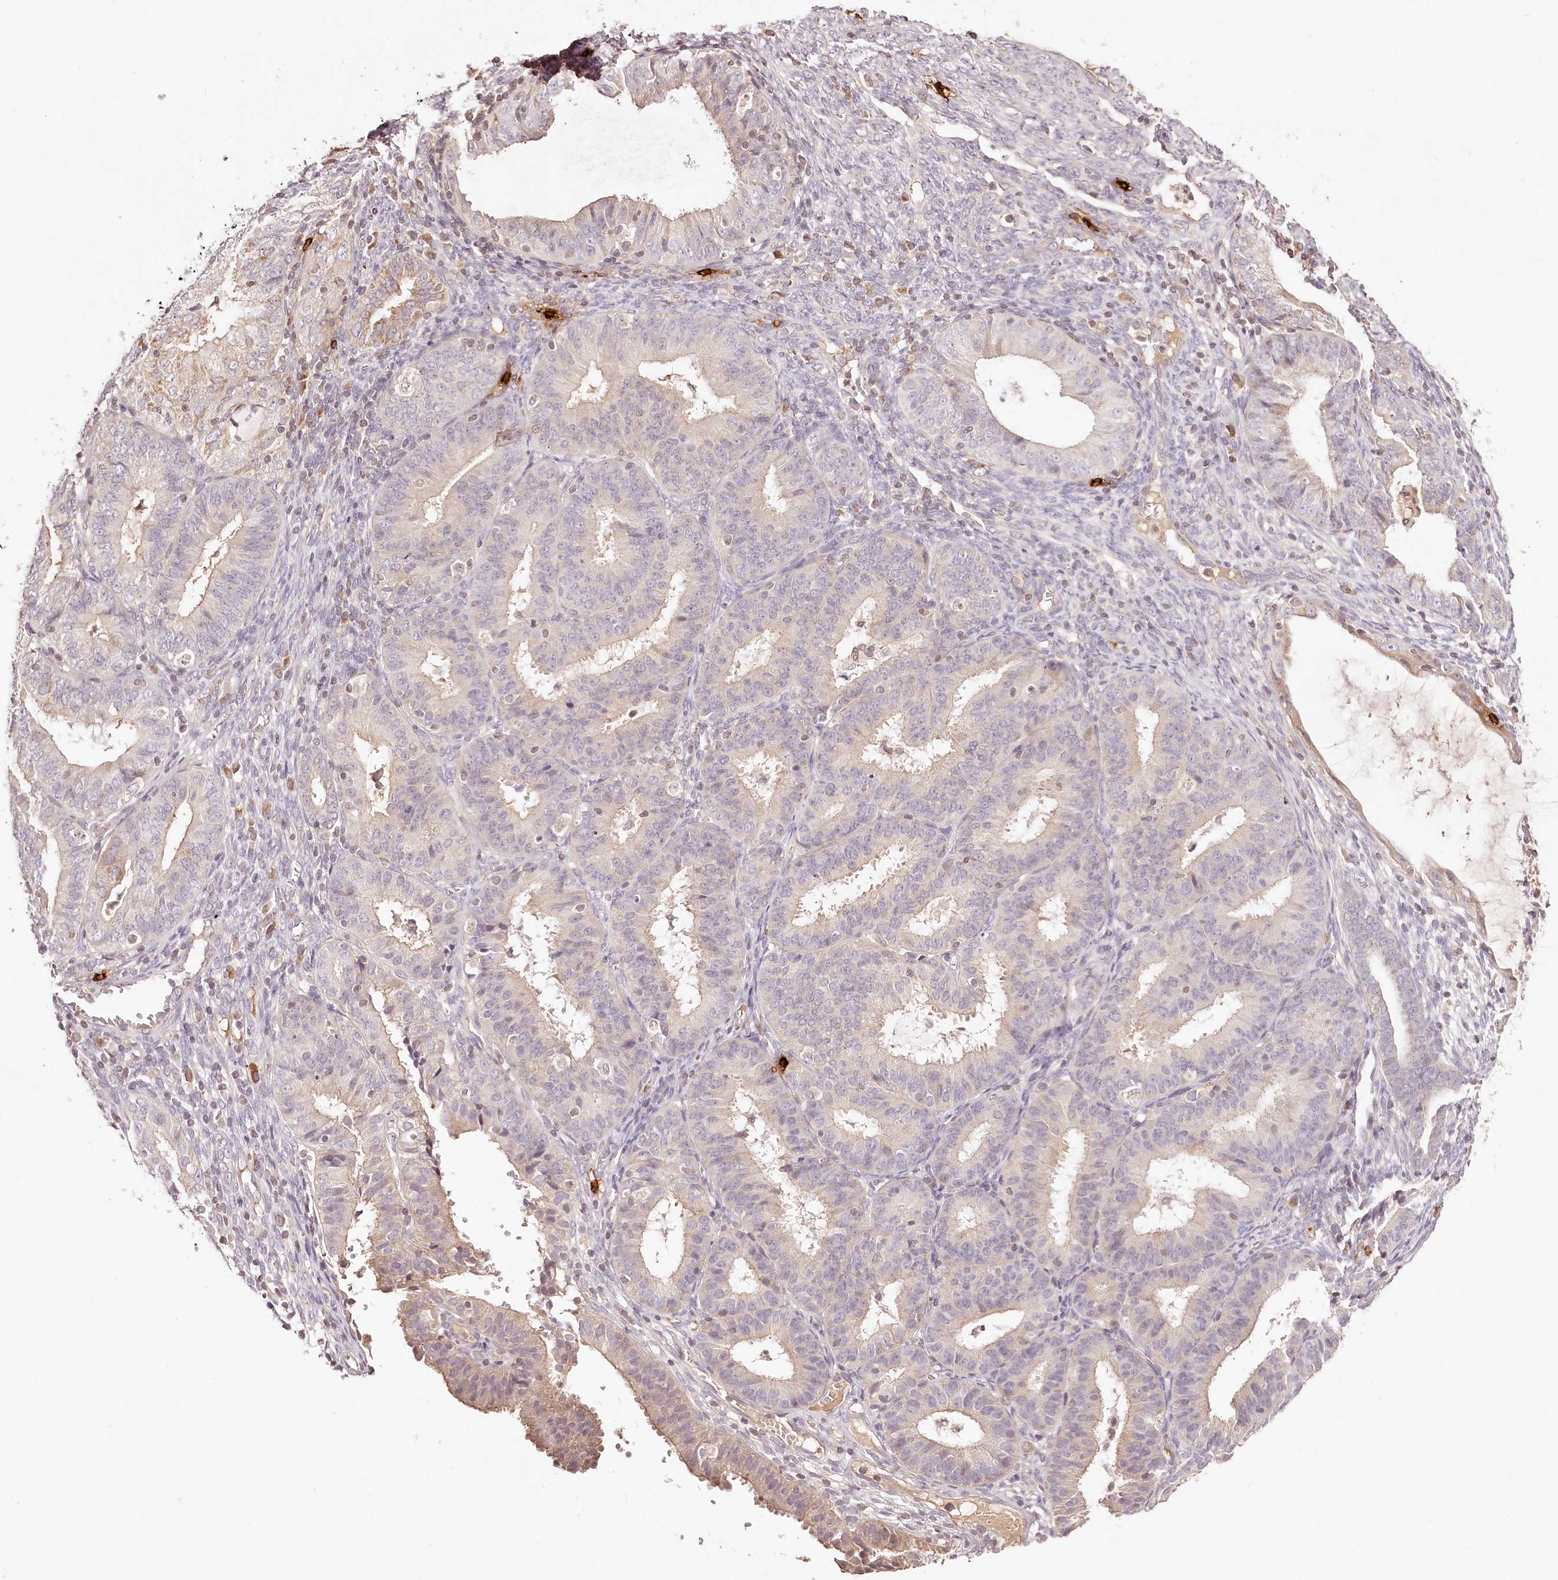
{"staining": {"intensity": "weak", "quantity": "<25%", "location": "cytoplasmic/membranous"}, "tissue": "endometrial cancer", "cell_type": "Tumor cells", "image_type": "cancer", "snomed": [{"axis": "morphology", "description": "Adenocarcinoma, NOS"}, {"axis": "topography", "description": "Endometrium"}], "caption": "Photomicrograph shows no significant protein staining in tumor cells of endometrial adenocarcinoma.", "gene": "SYNGR1", "patient": {"sex": "female", "age": 51}}